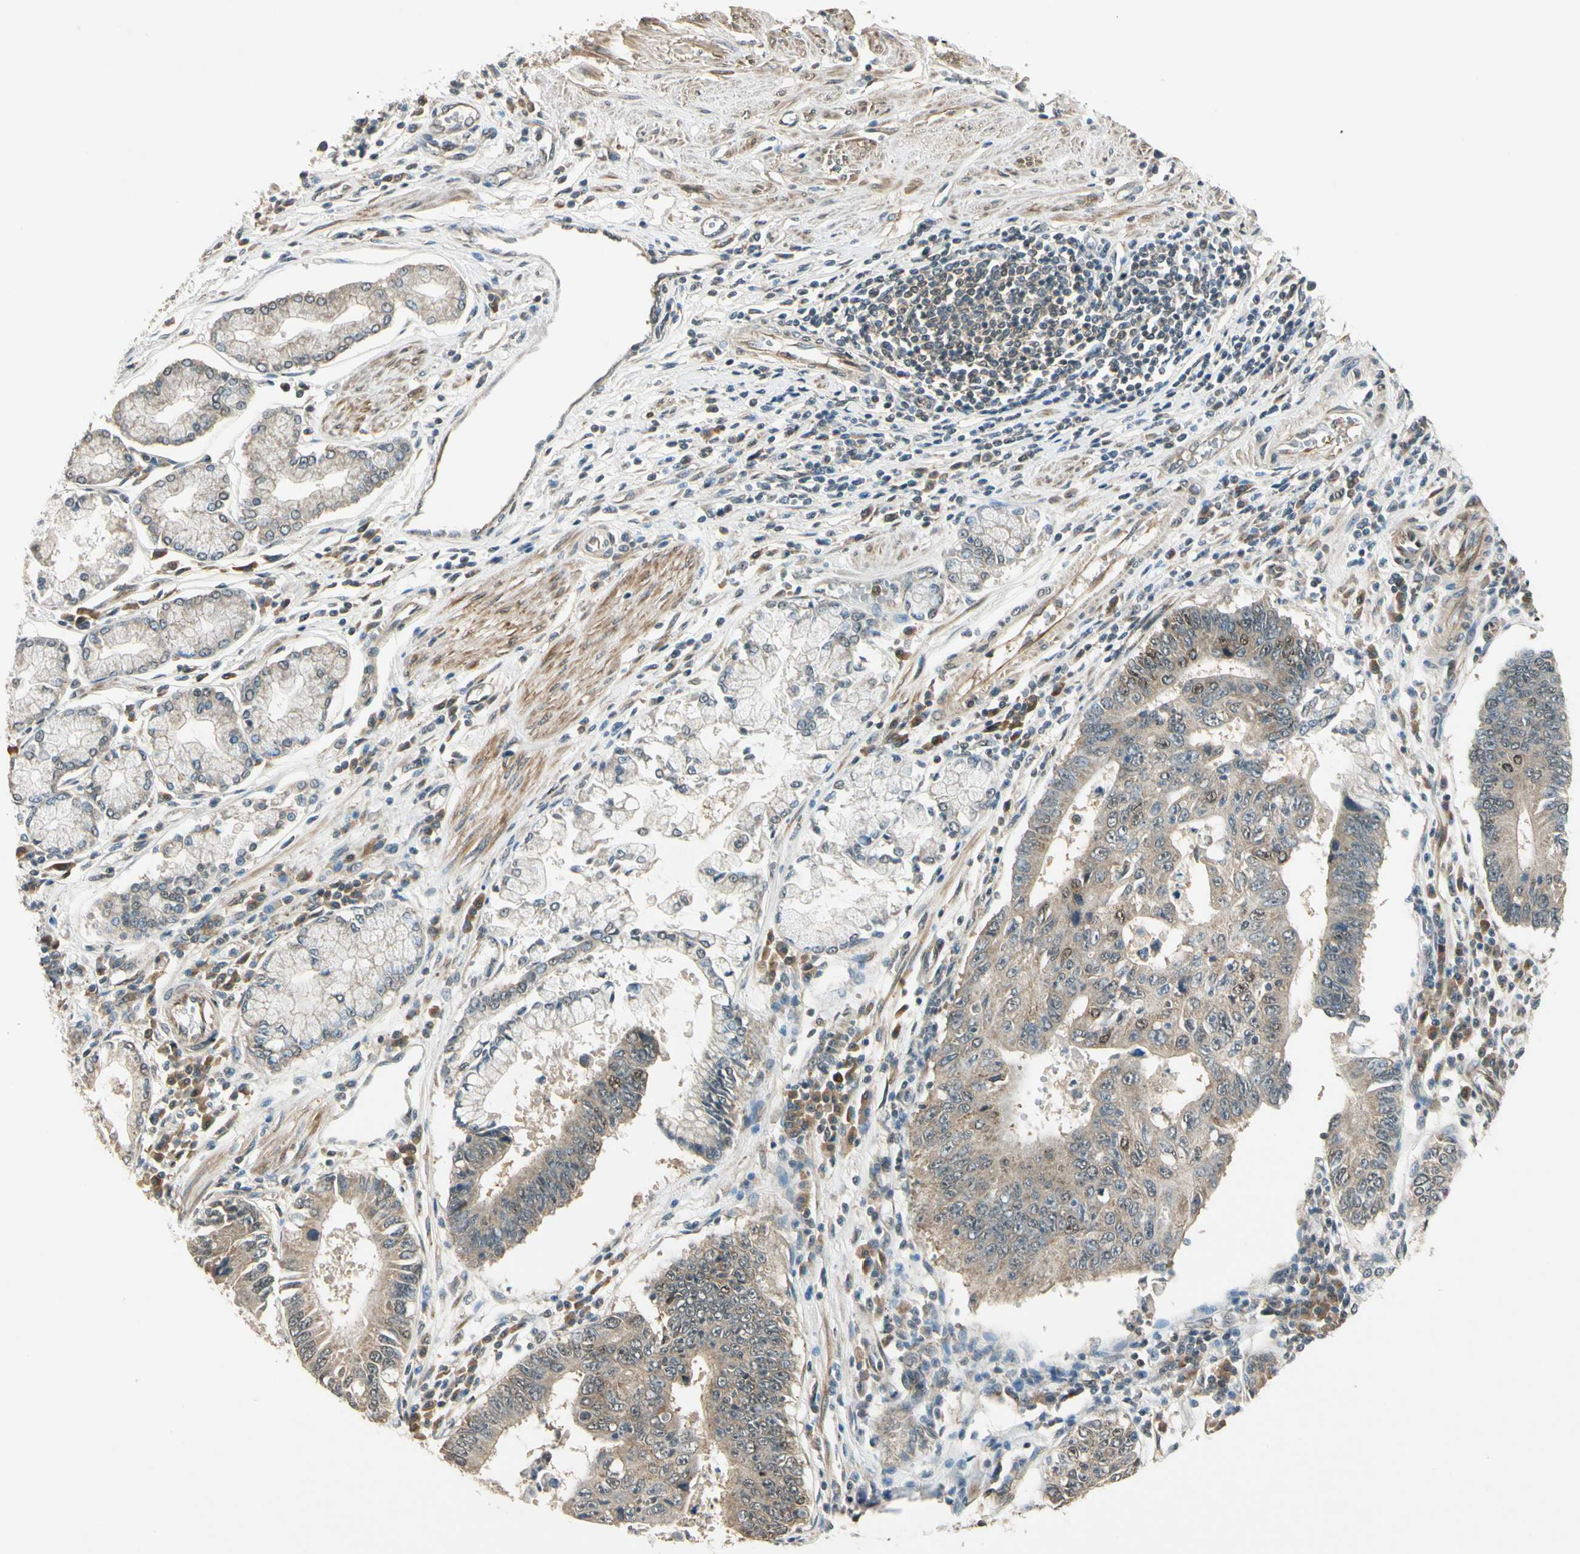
{"staining": {"intensity": "moderate", "quantity": ">75%", "location": "cytoplasmic/membranous"}, "tissue": "stomach cancer", "cell_type": "Tumor cells", "image_type": "cancer", "snomed": [{"axis": "morphology", "description": "Adenocarcinoma, NOS"}, {"axis": "topography", "description": "Stomach"}], "caption": "Immunohistochemistry image of neoplastic tissue: human stomach cancer stained using immunohistochemistry (IHC) reveals medium levels of moderate protein expression localized specifically in the cytoplasmic/membranous of tumor cells, appearing as a cytoplasmic/membranous brown color.", "gene": "MCPH1", "patient": {"sex": "male", "age": 59}}